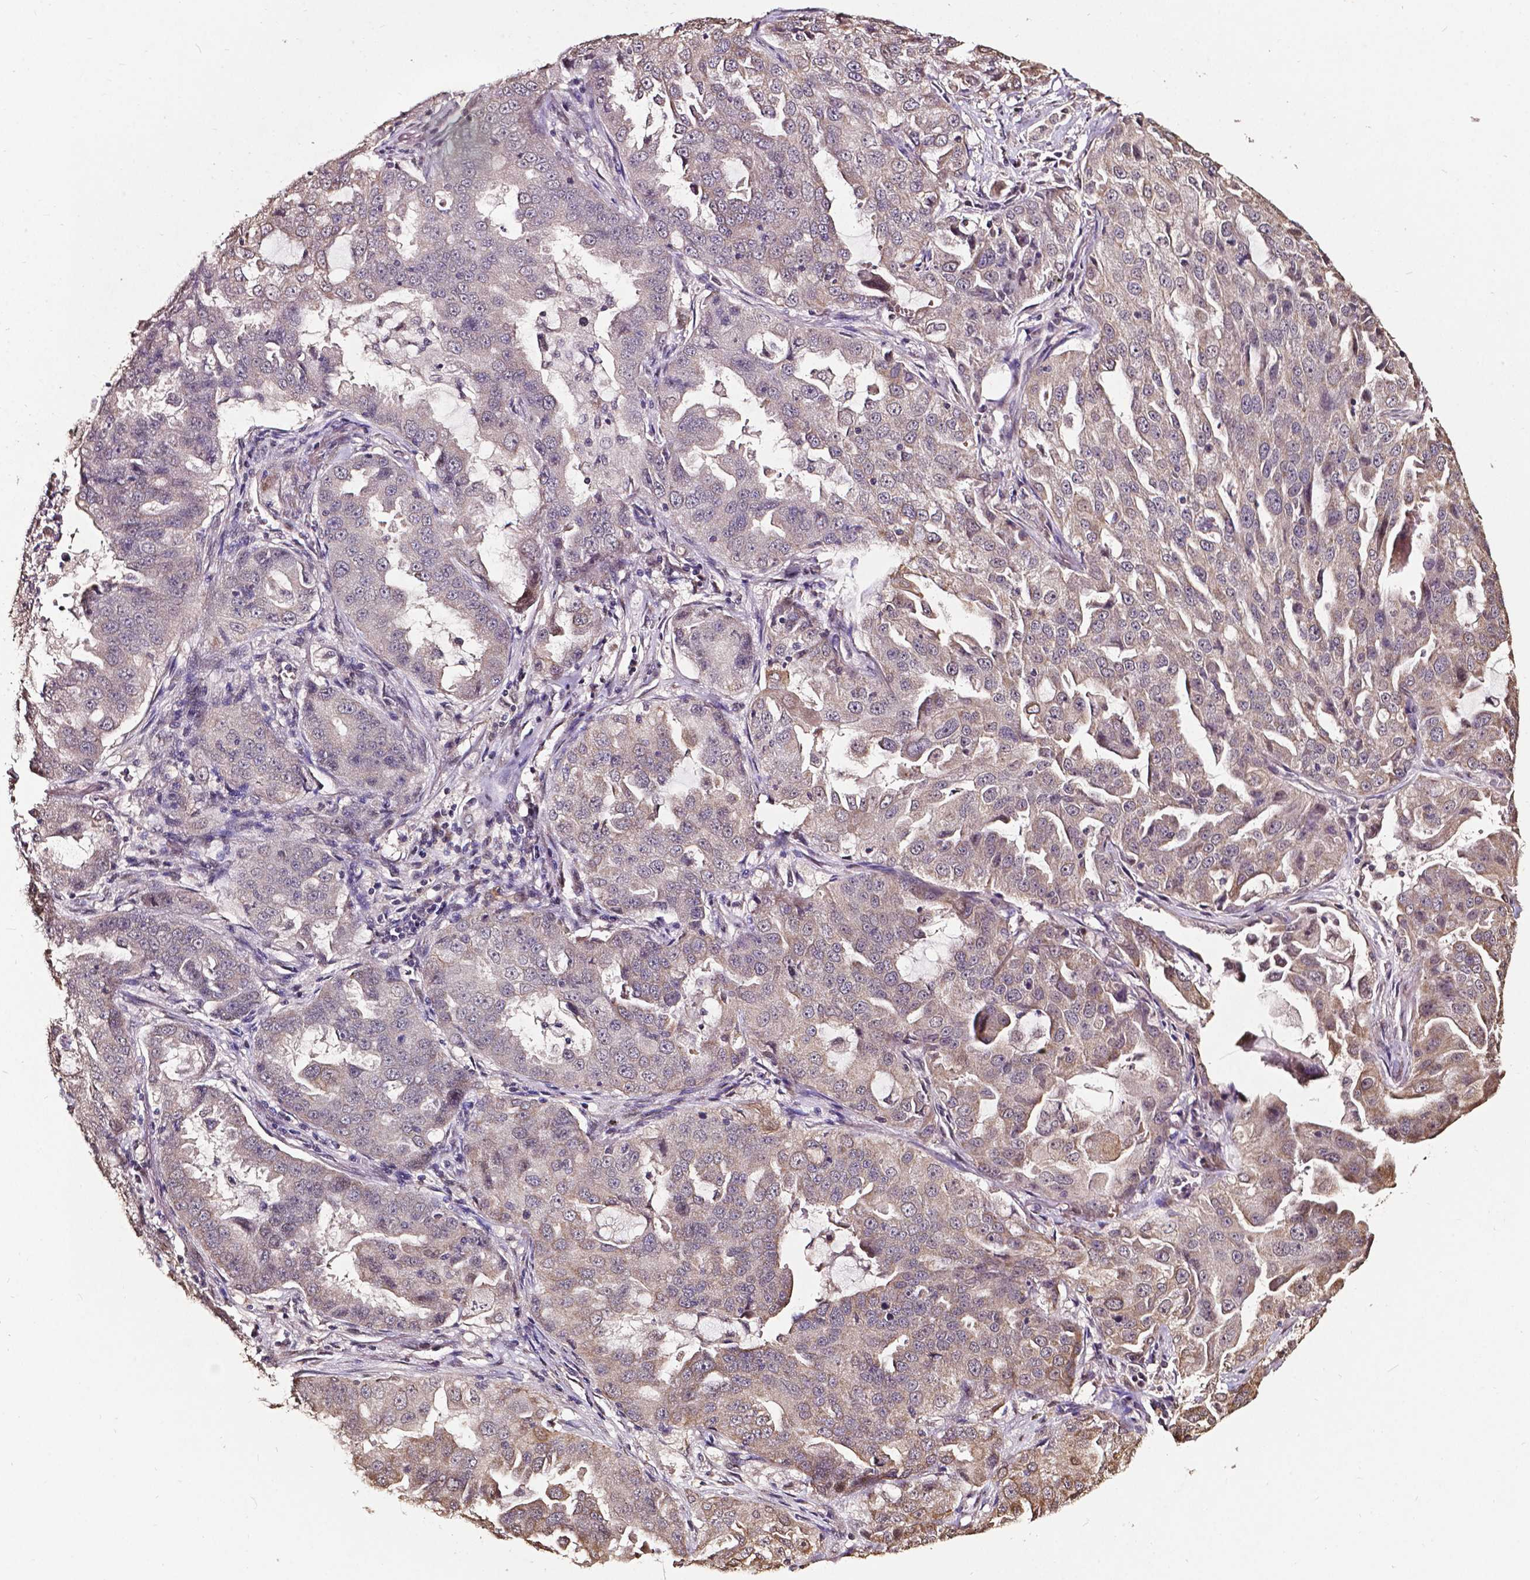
{"staining": {"intensity": "negative", "quantity": "none", "location": "none"}, "tissue": "lung cancer", "cell_type": "Tumor cells", "image_type": "cancer", "snomed": [{"axis": "morphology", "description": "Adenocarcinoma, NOS"}, {"axis": "topography", "description": "Lung"}], "caption": "Immunohistochemistry histopathology image of neoplastic tissue: human lung cancer stained with DAB (3,3'-diaminobenzidine) demonstrates no significant protein staining in tumor cells.", "gene": "GLRA2", "patient": {"sex": "female", "age": 61}}